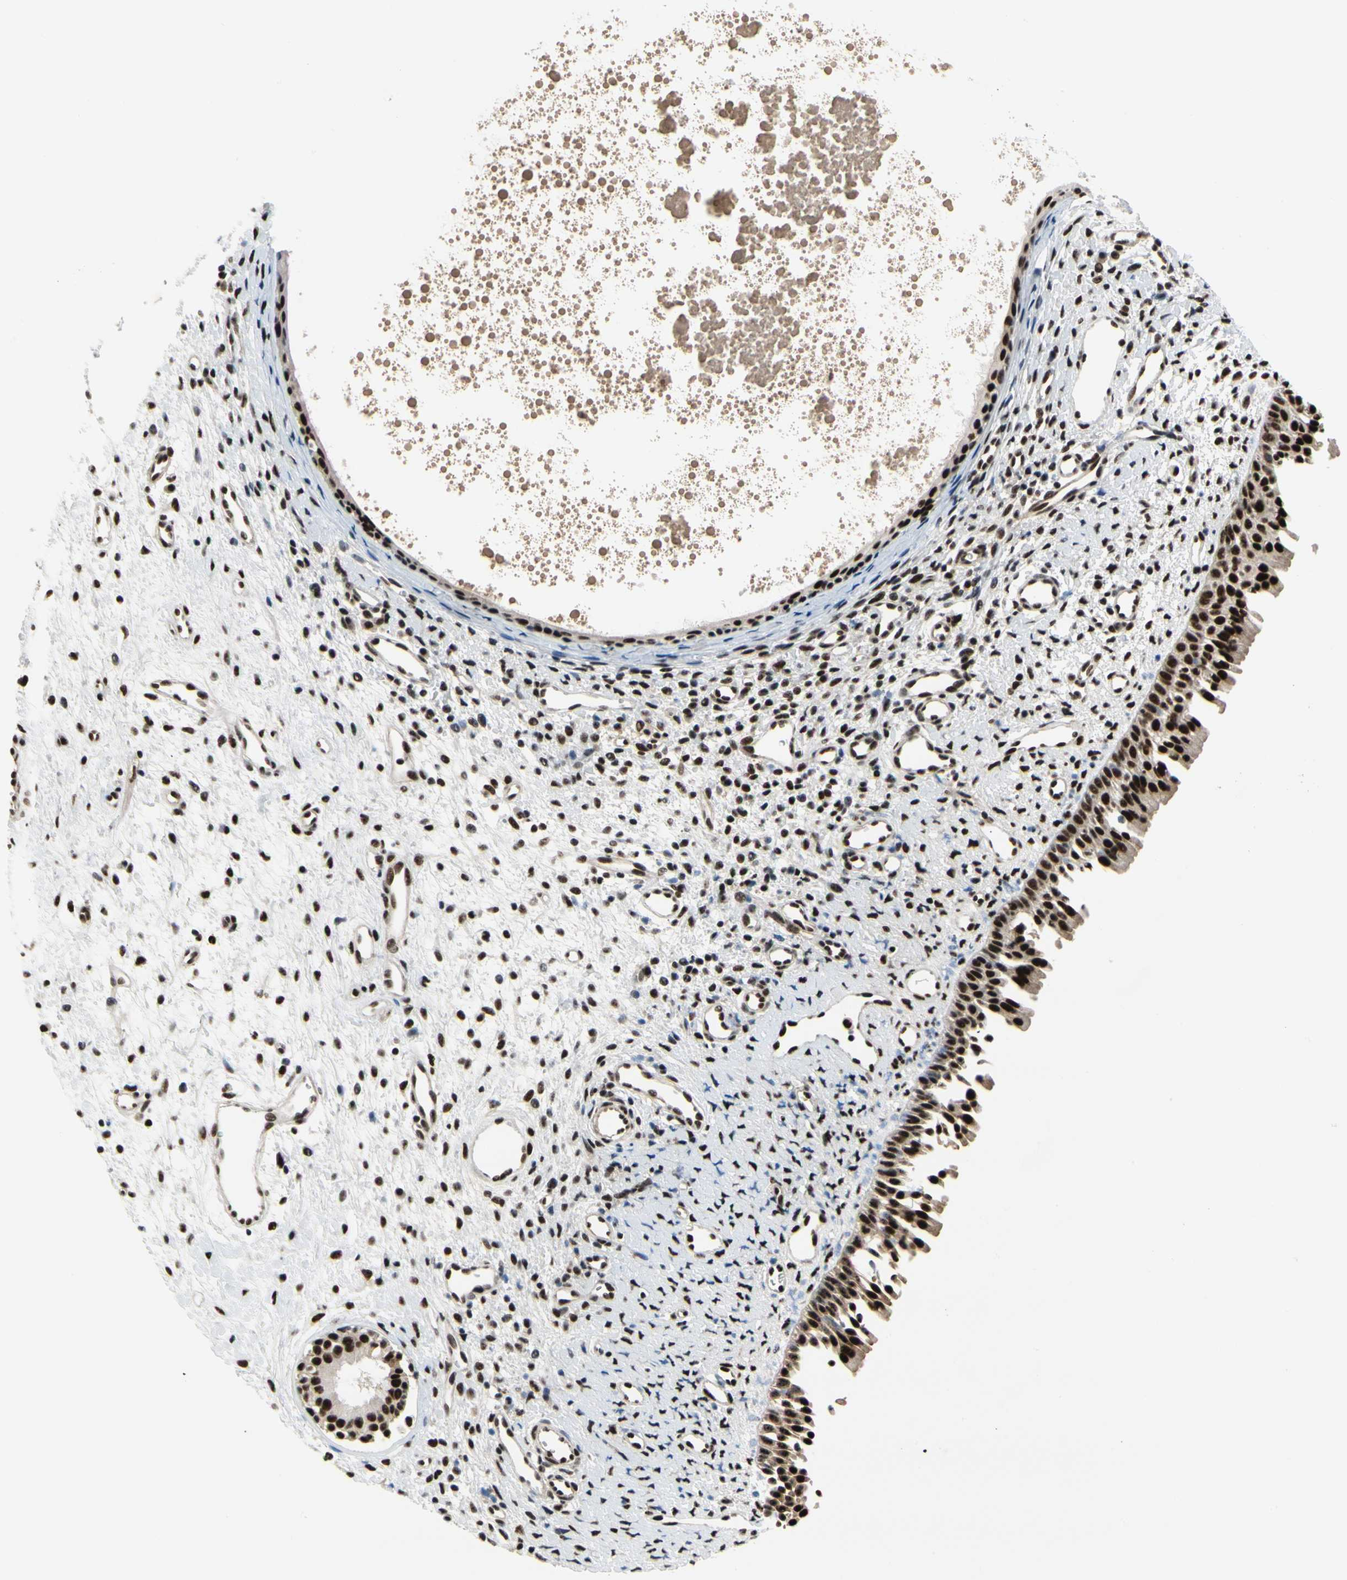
{"staining": {"intensity": "strong", "quantity": ">75%", "location": "cytoplasmic/membranous,nuclear"}, "tissue": "nasopharynx", "cell_type": "Respiratory epithelial cells", "image_type": "normal", "snomed": [{"axis": "morphology", "description": "Normal tissue, NOS"}, {"axis": "topography", "description": "Nasopharynx"}], "caption": "Human nasopharynx stained with a brown dye demonstrates strong cytoplasmic/membranous,nuclear positive positivity in approximately >75% of respiratory epithelial cells.", "gene": "SRSF11", "patient": {"sex": "male", "age": 22}}